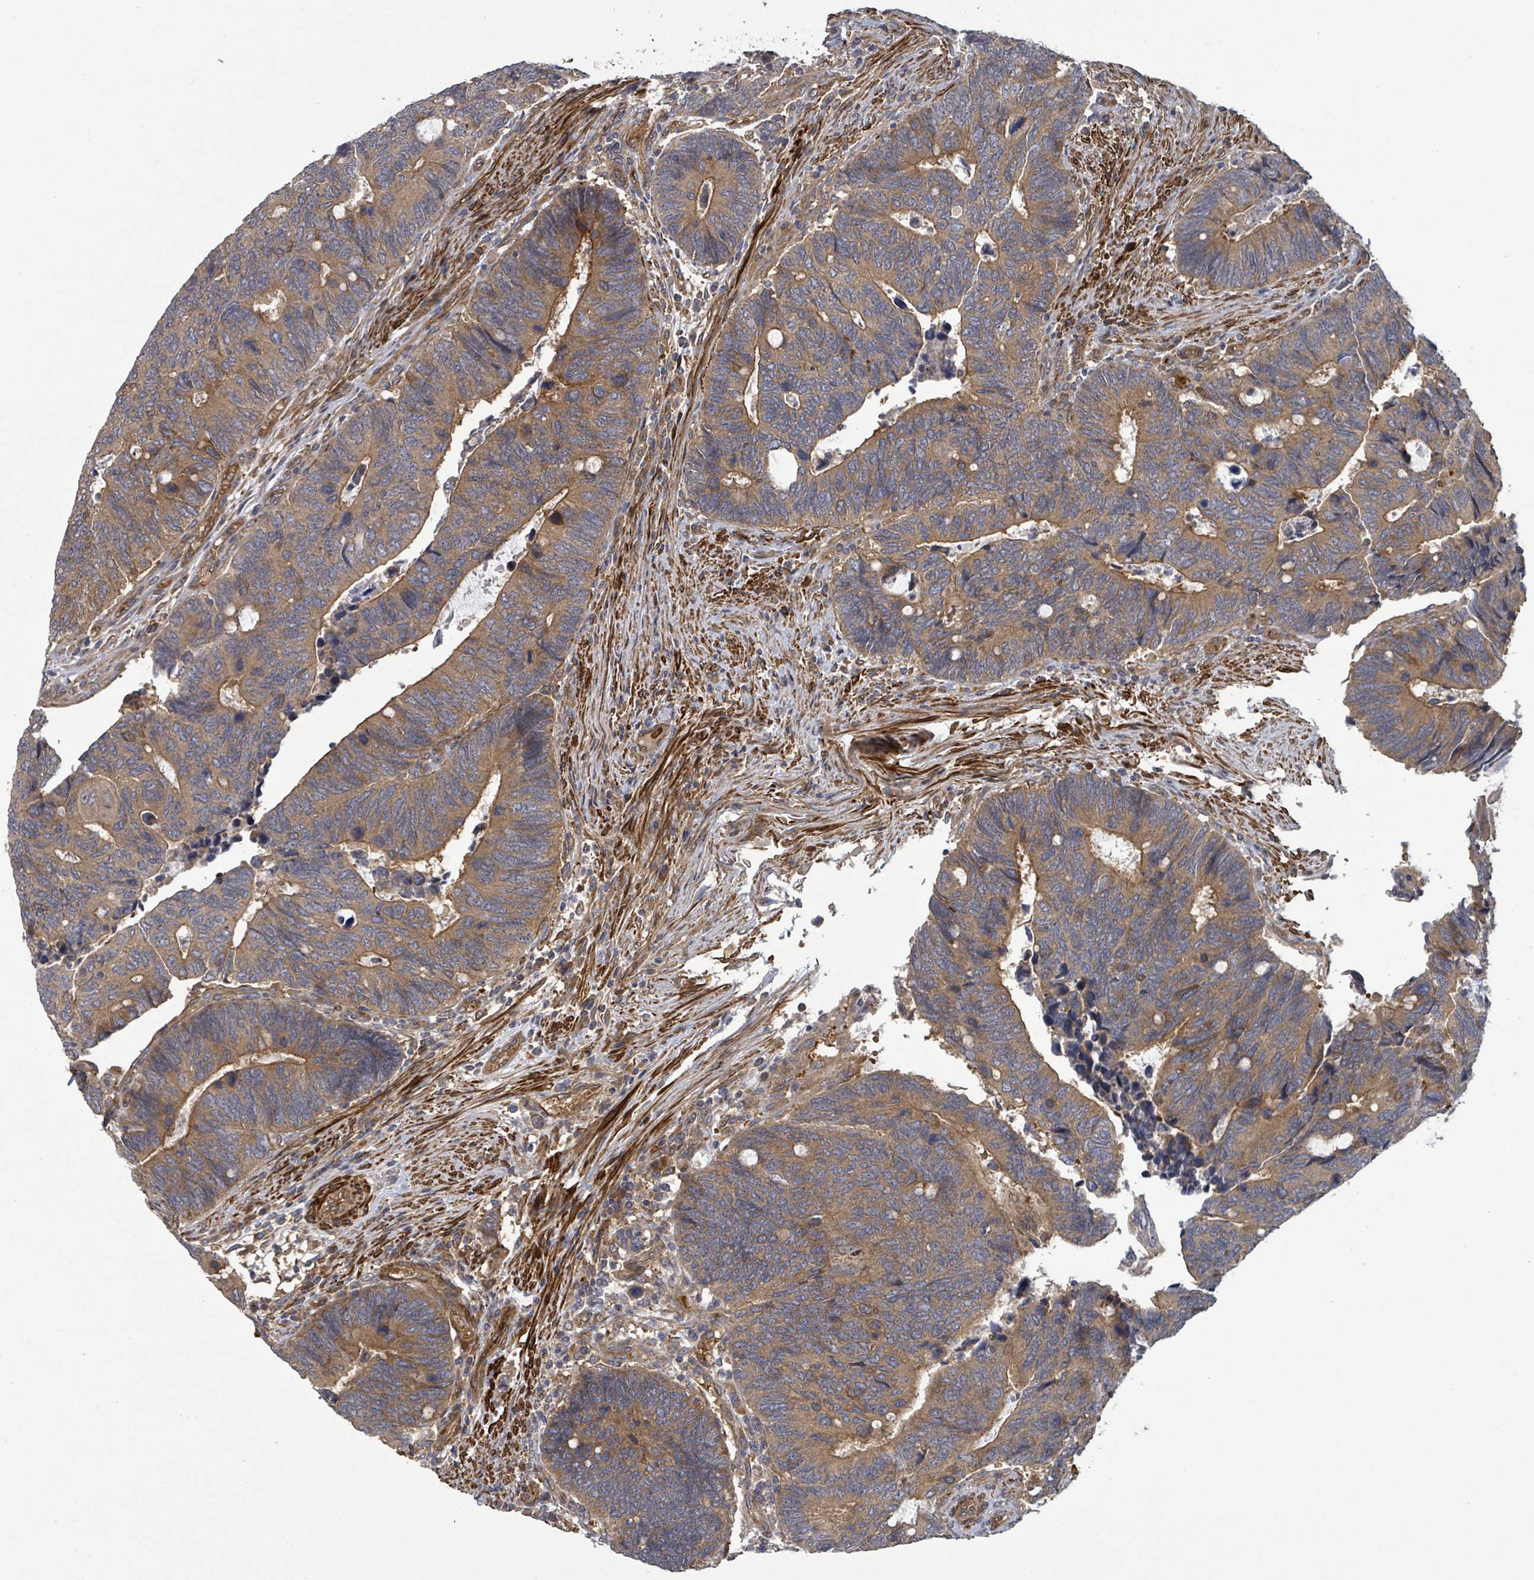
{"staining": {"intensity": "moderate", "quantity": ">75%", "location": "cytoplasmic/membranous"}, "tissue": "colorectal cancer", "cell_type": "Tumor cells", "image_type": "cancer", "snomed": [{"axis": "morphology", "description": "Adenocarcinoma, NOS"}, {"axis": "topography", "description": "Colon"}], "caption": "A brown stain shows moderate cytoplasmic/membranous staining of a protein in colorectal adenocarcinoma tumor cells.", "gene": "MAP3K6", "patient": {"sex": "male", "age": 87}}